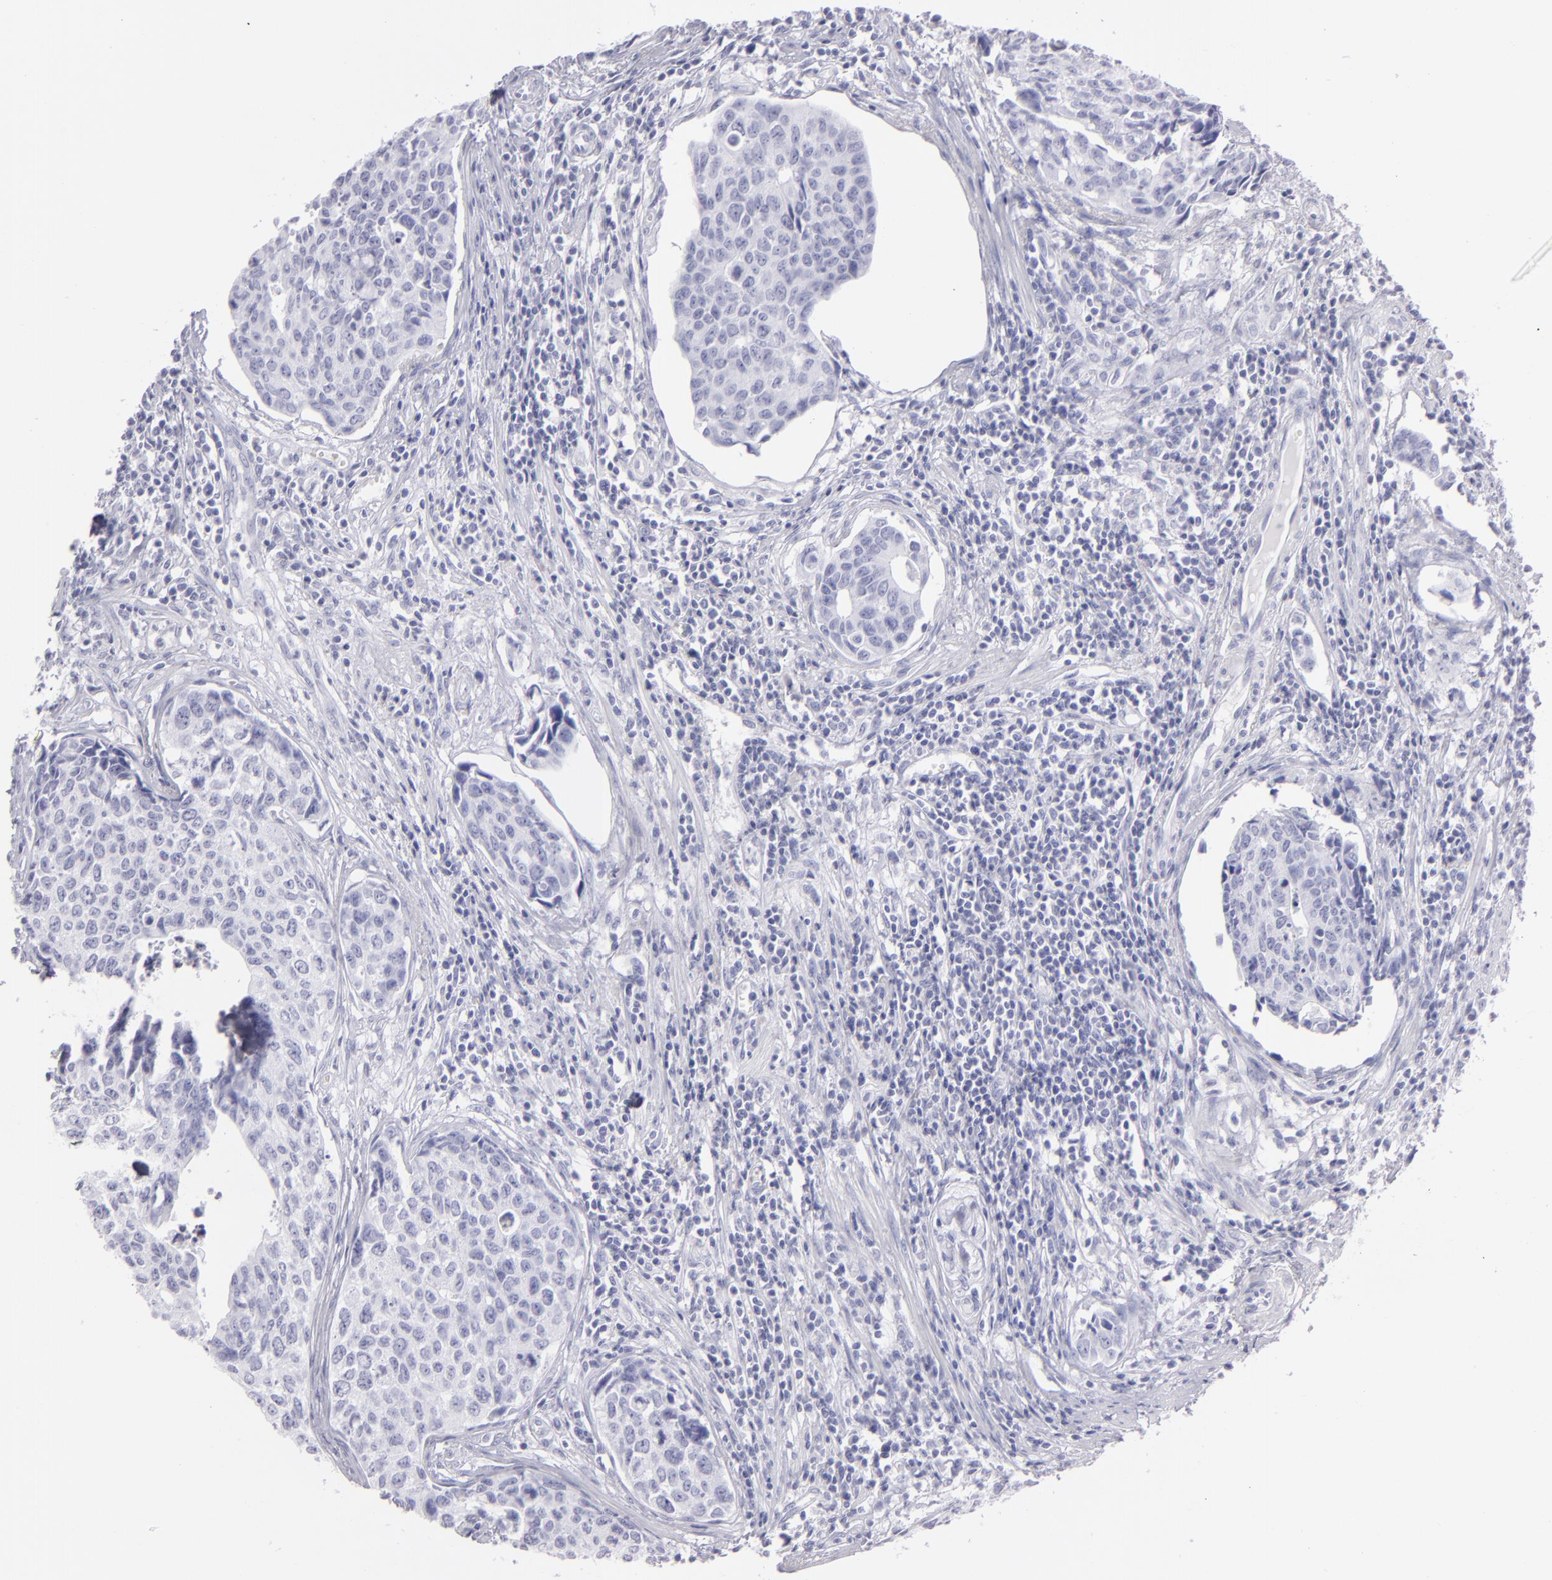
{"staining": {"intensity": "negative", "quantity": "none", "location": "none"}, "tissue": "urothelial cancer", "cell_type": "Tumor cells", "image_type": "cancer", "snomed": [{"axis": "morphology", "description": "Urothelial carcinoma, High grade"}, {"axis": "topography", "description": "Urinary bladder"}], "caption": "Tumor cells are negative for protein expression in human urothelial cancer. Brightfield microscopy of IHC stained with DAB (3,3'-diaminobenzidine) (brown) and hematoxylin (blue), captured at high magnification.", "gene": "FLG", "patient": {"sex": "male", "age": 81}}